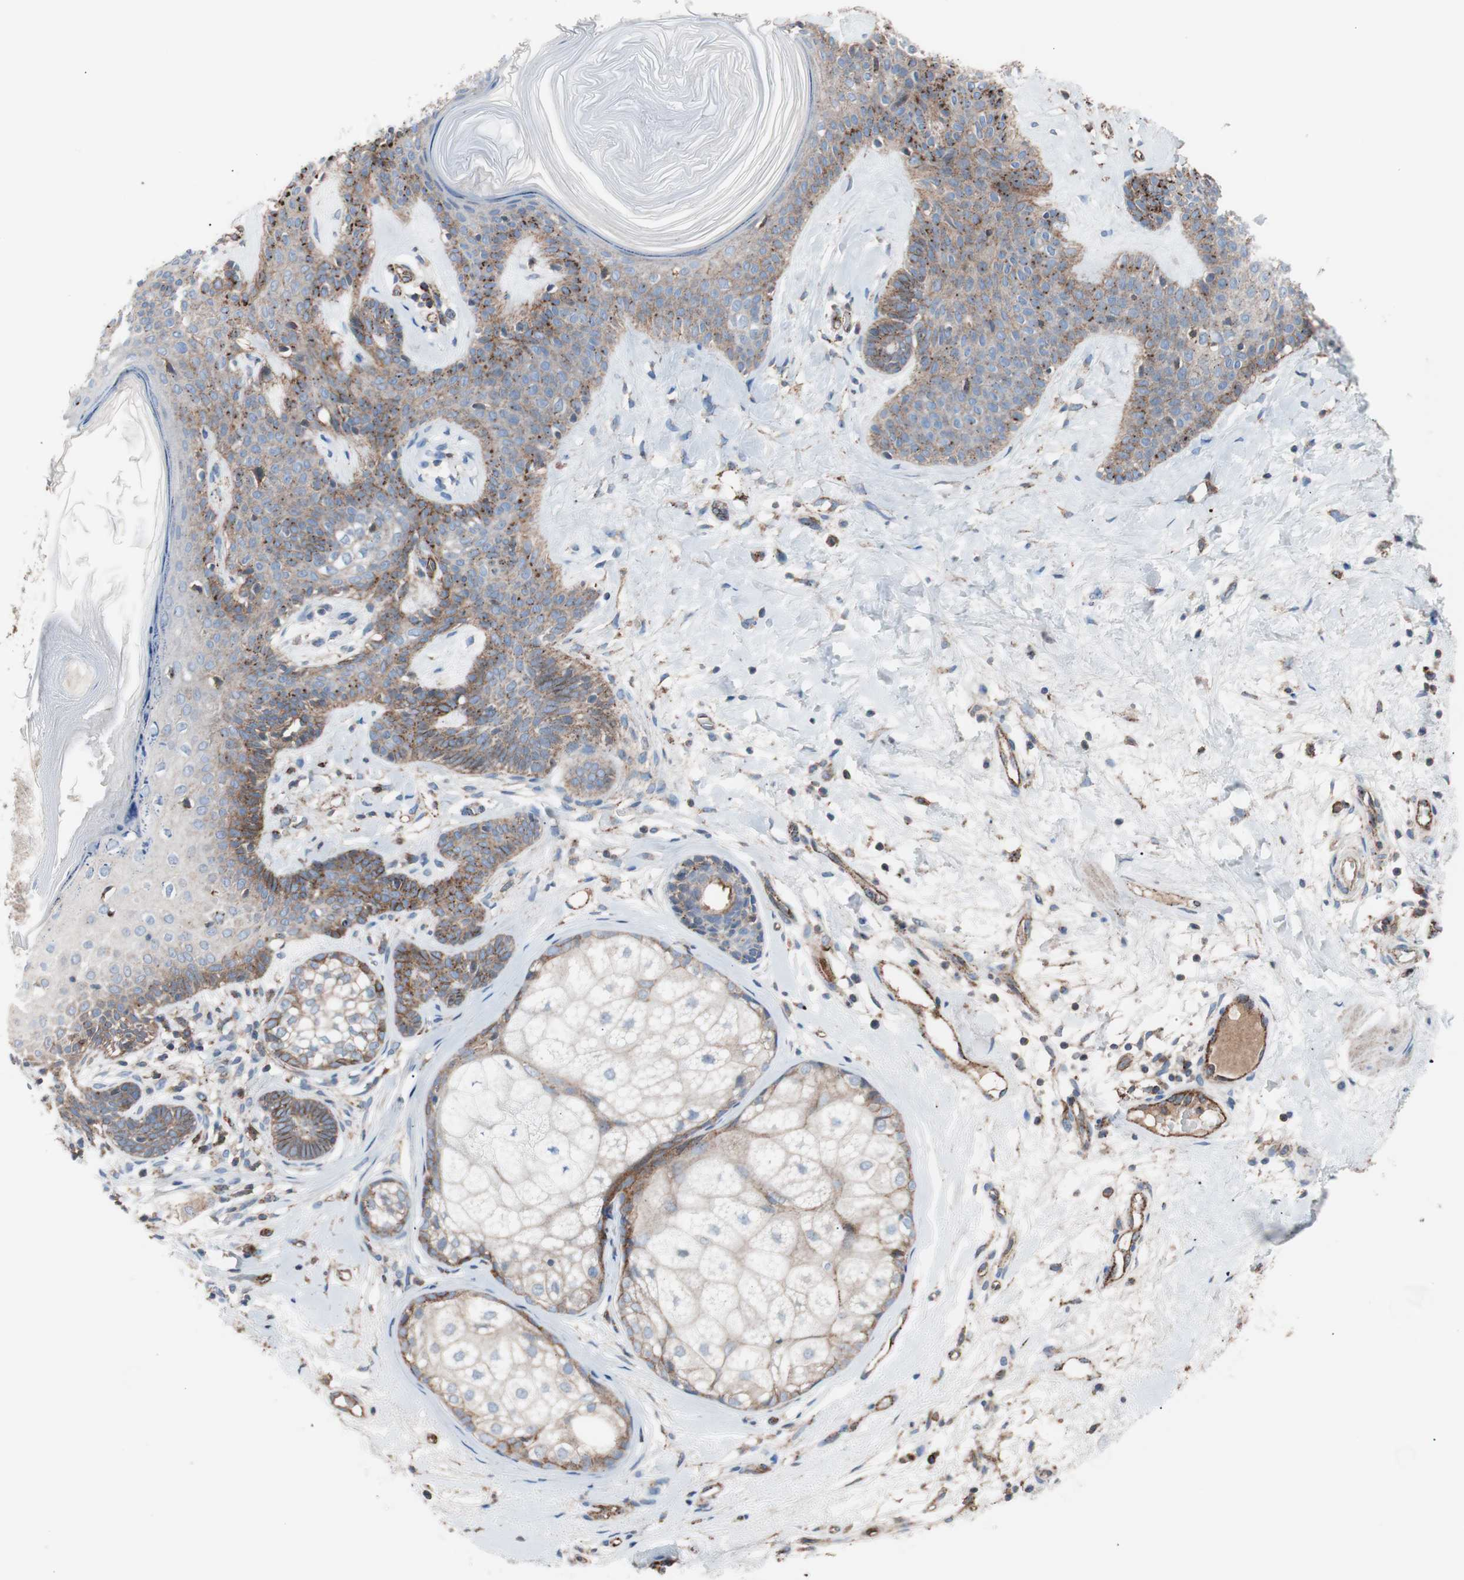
{"staining": {"intensity": "moderate", "quantity": "25%-75%", "location": "cytoplasmic/membranous"}, "tissue": "skin cancer", "cell_type": "Tumor cells", "image_type": "cancer", "snomed": [{"axis": "morphology", "description": "Developmental malformation"}, {"axis": "morphology", "description": "Basal cell carcinoma"}, {"axis": "topography", "description": "Skin"}], "caption": "Skin basal cell carcinoma stained with a brown dye exhibits moderate cytoplasmic/membranous positive staining in about 25%-75% of tumor cells.", "gene": "FLOT2", "patient": {"sex": "female", "age": 62}}